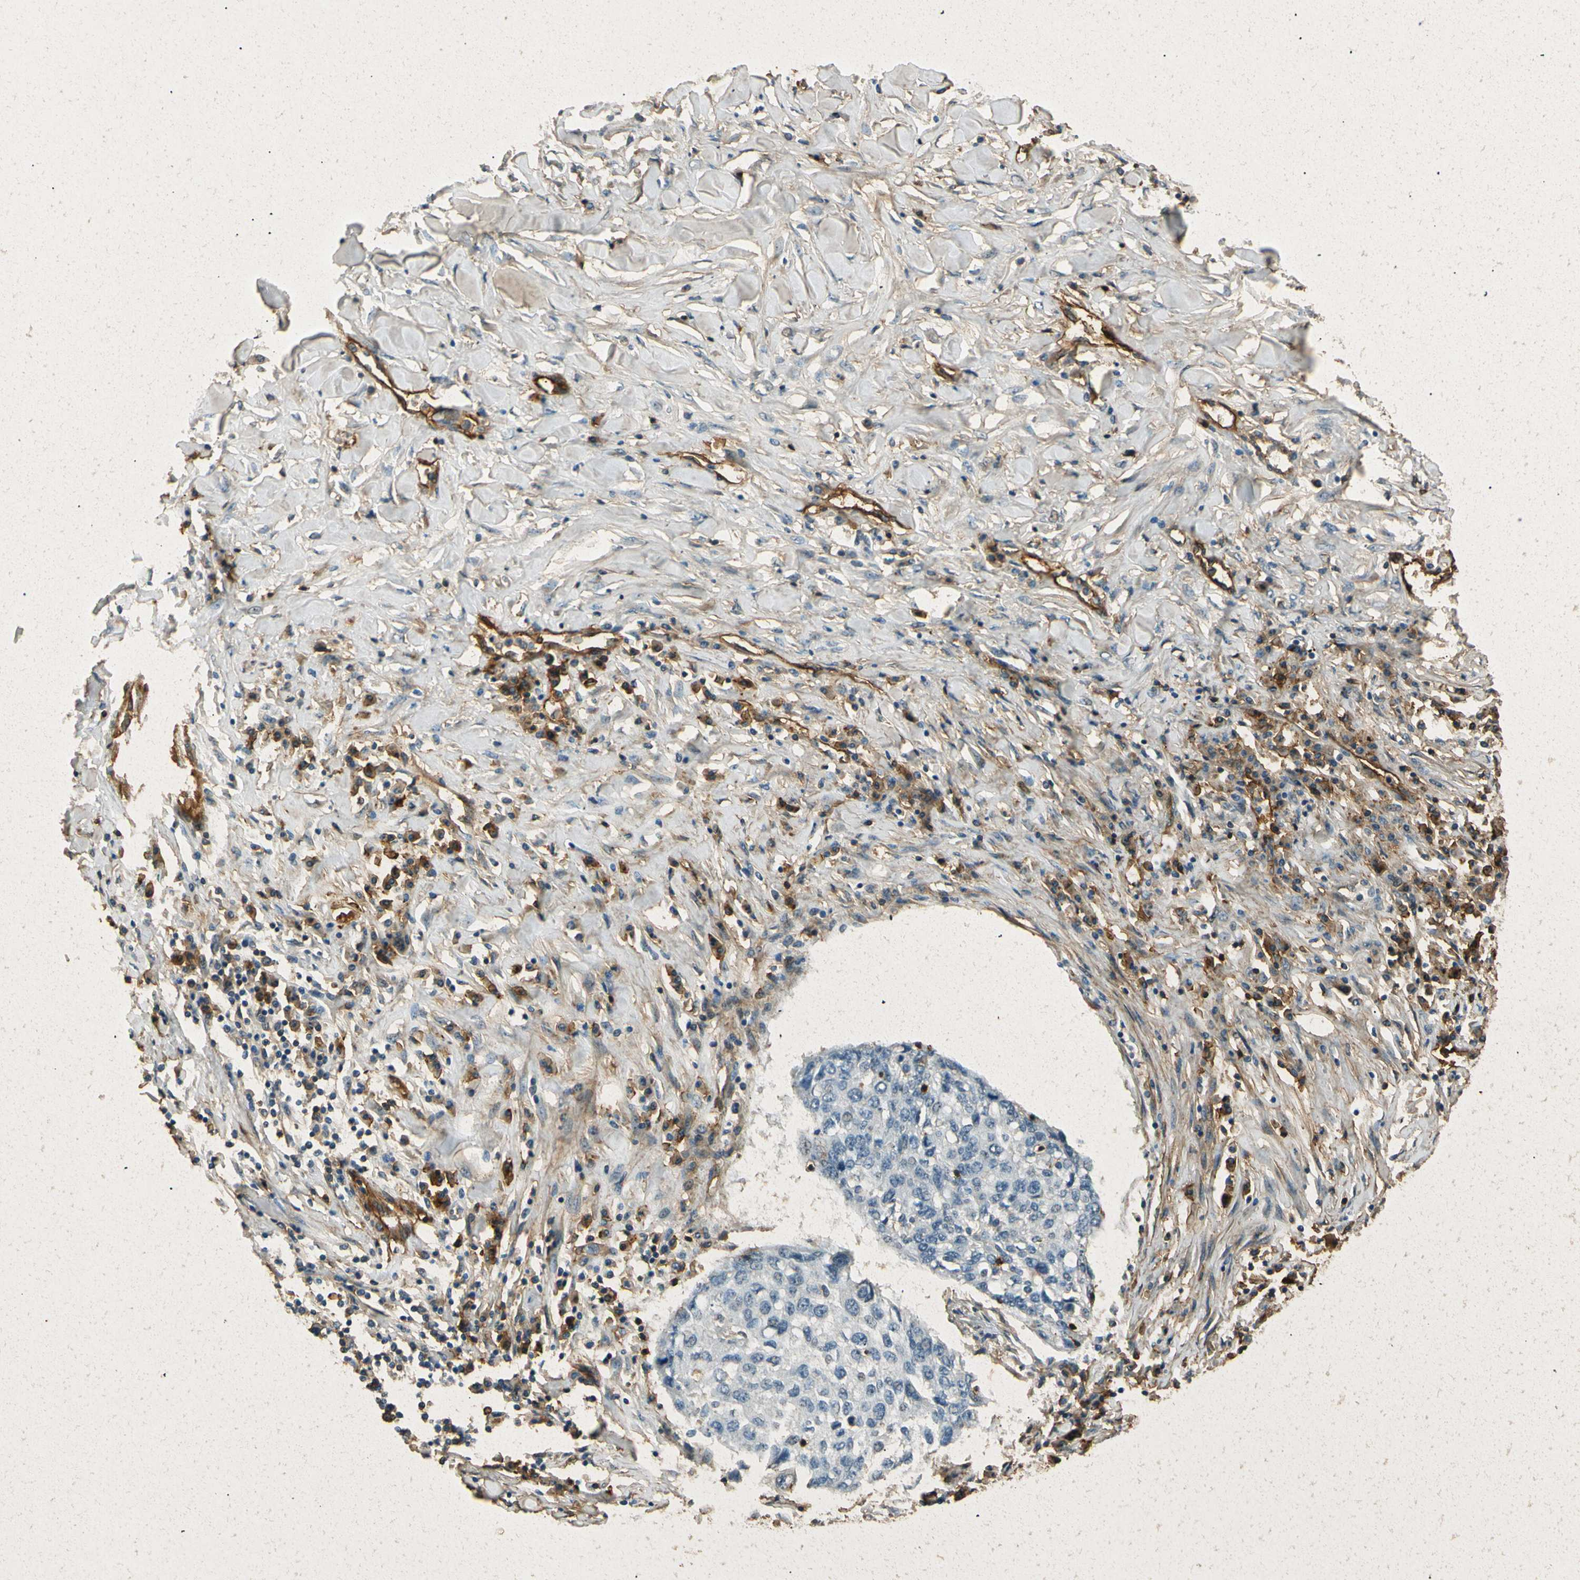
{"staining": {"intensity": "negative", "quantity": "none", "location": "none"}, "tissue": "lung cancer", "cell_type": "Tumor cells", "image_type": "cancer", "snomed": [{"axis": "morphology", "description": "Squamous cell carcinoma, NOS"}, {"axis": "topography", "description": "Lung"}], "caption": "A high-resolution micrograph shows immunohistochemistry (IHC) staining of squamous cell carcinoma (lung), which shows no significant positivity in tumor cells.", "gene": "ENTPD1", "patient": {"sex": "female", "age": 63}}